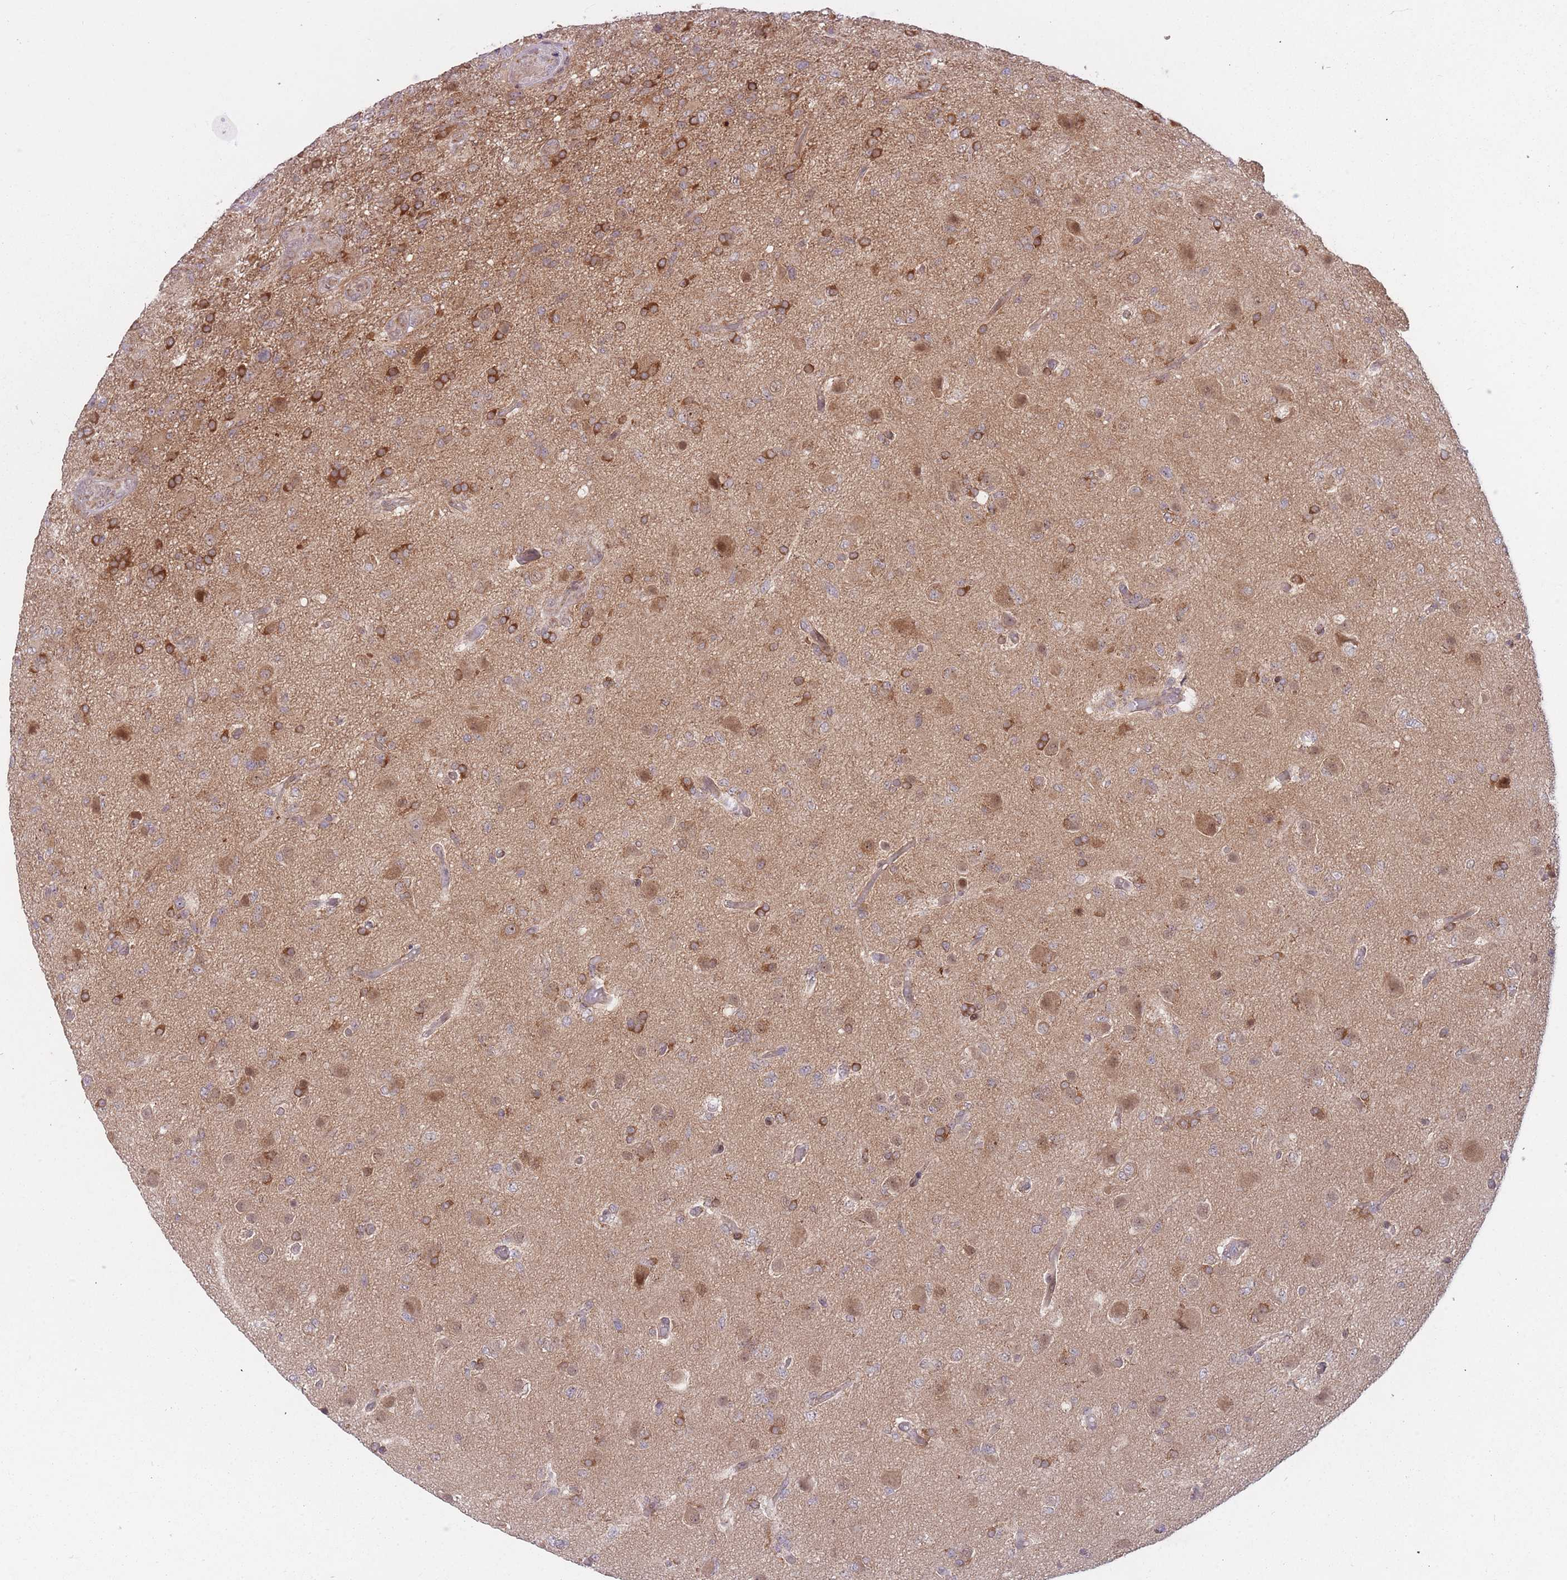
{"staining": {"intensity": "strong", "quantity": ">75%", "location": "cytoplasmic/membranous"}, "tissue": "glioma", "cell_type": "Tumor cells", "image_type": "cancer", "snomed": [{"axis": "morphology", "description": "Glioma, malignant, High grade"}, {"axis": "topography", "description": "Brain"}], "caption": "The histopathology image displays staining of glioma, revealing strong cytoplasmic/membranous protein positivity (brown color) within tumor cells.", "gene": "DPYSL4", "patient": {"sex": "female", "age": 74}}